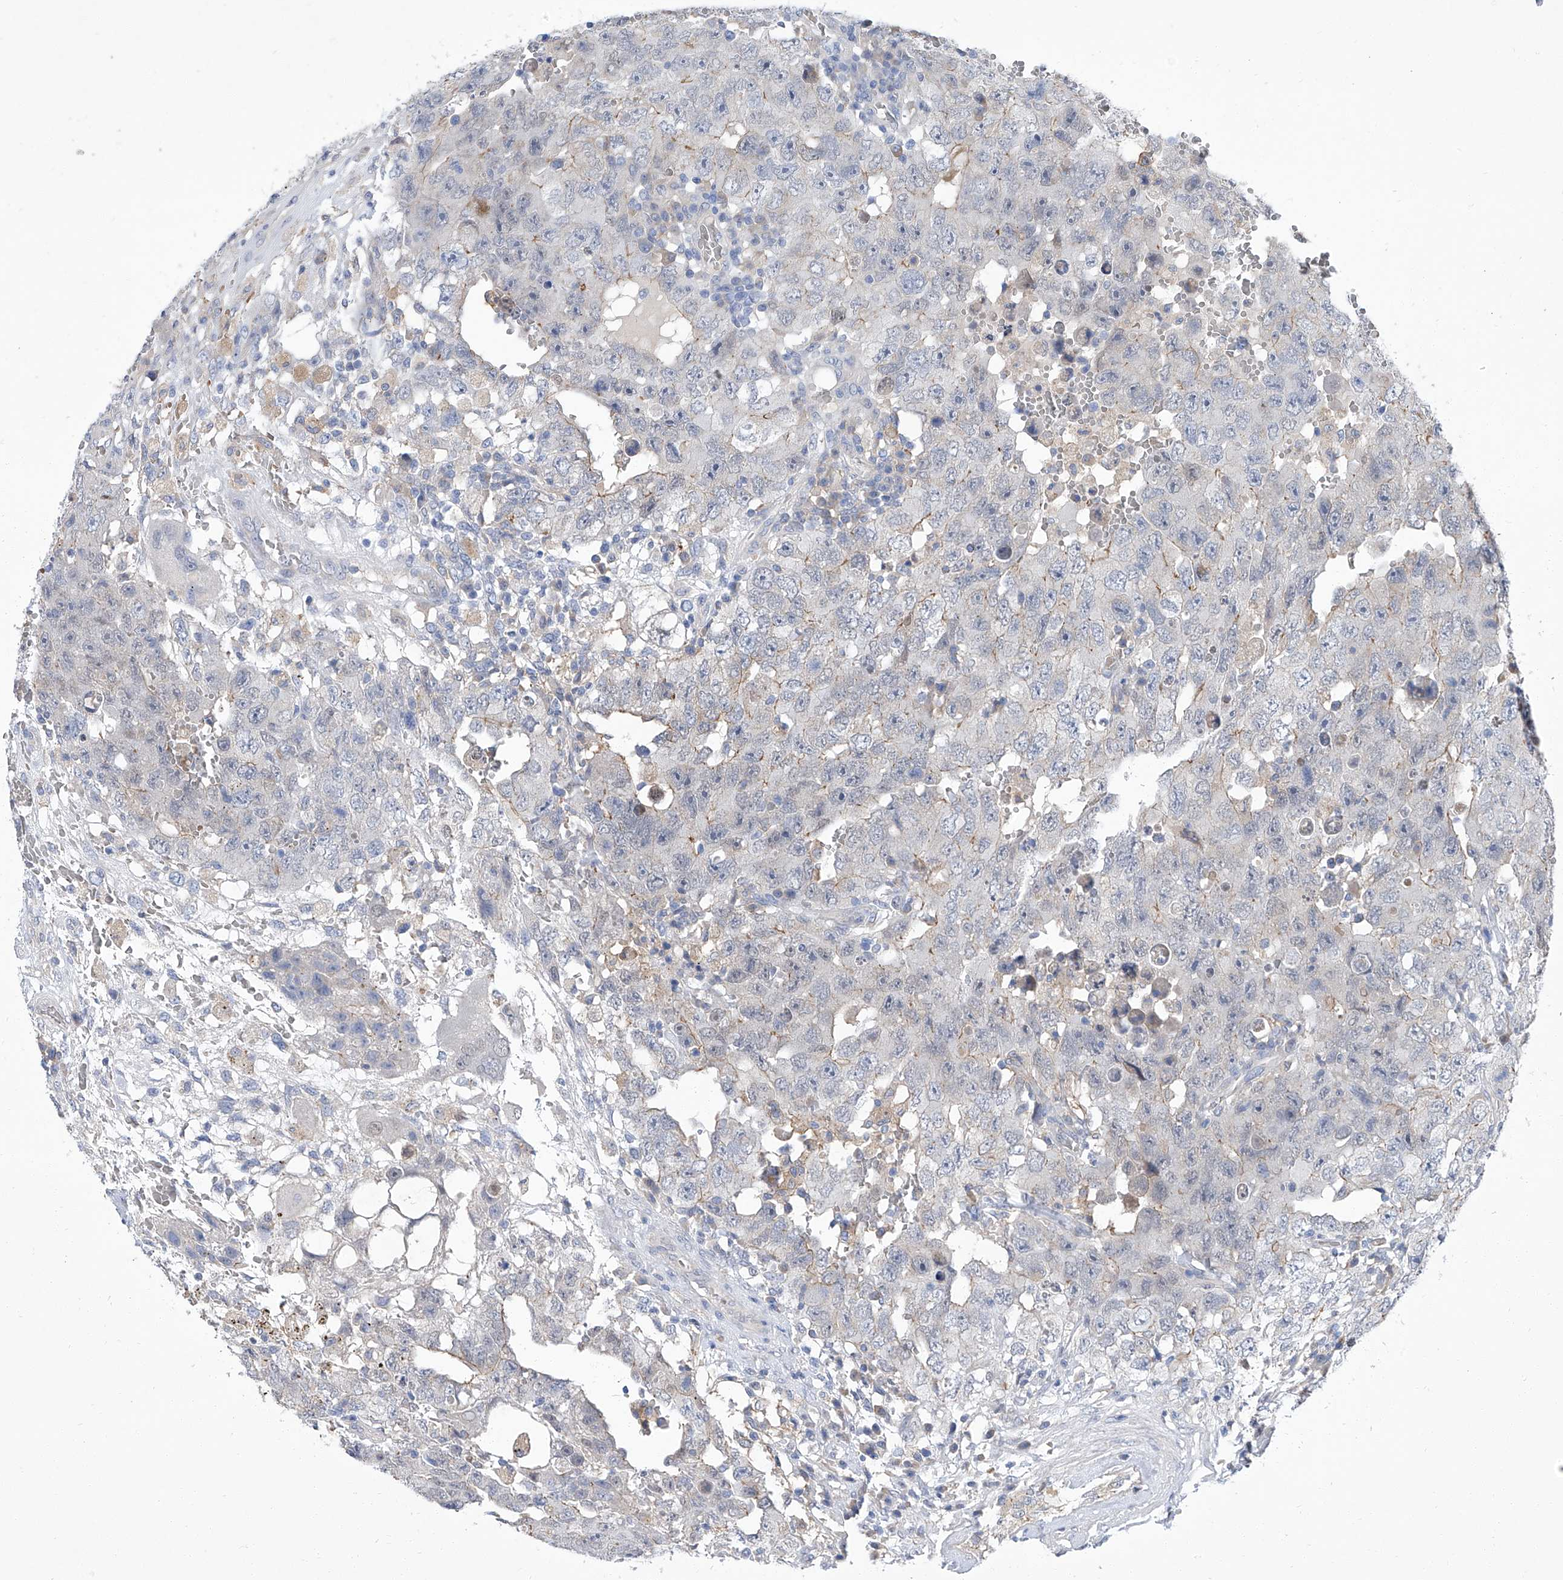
{"staining": {"intensity": "weak", "quantity": "<25%", "location": "cytoplasmic/membranous"}, "tissue": "testis cancer", "cell_type": "Tumor cells", "image_type": "cancer", "snomed": [{"axis": "morphology", "description": "Carcinoma, Embryonal, NOS"}, {"axis": "topography", "description": "Testis"}], "caption": "Tumor cells are negative for protein expression in human embryonal carcinoma (testis).", "gene": "PARD3", "patient": {"sex": "male", "age": 26}}